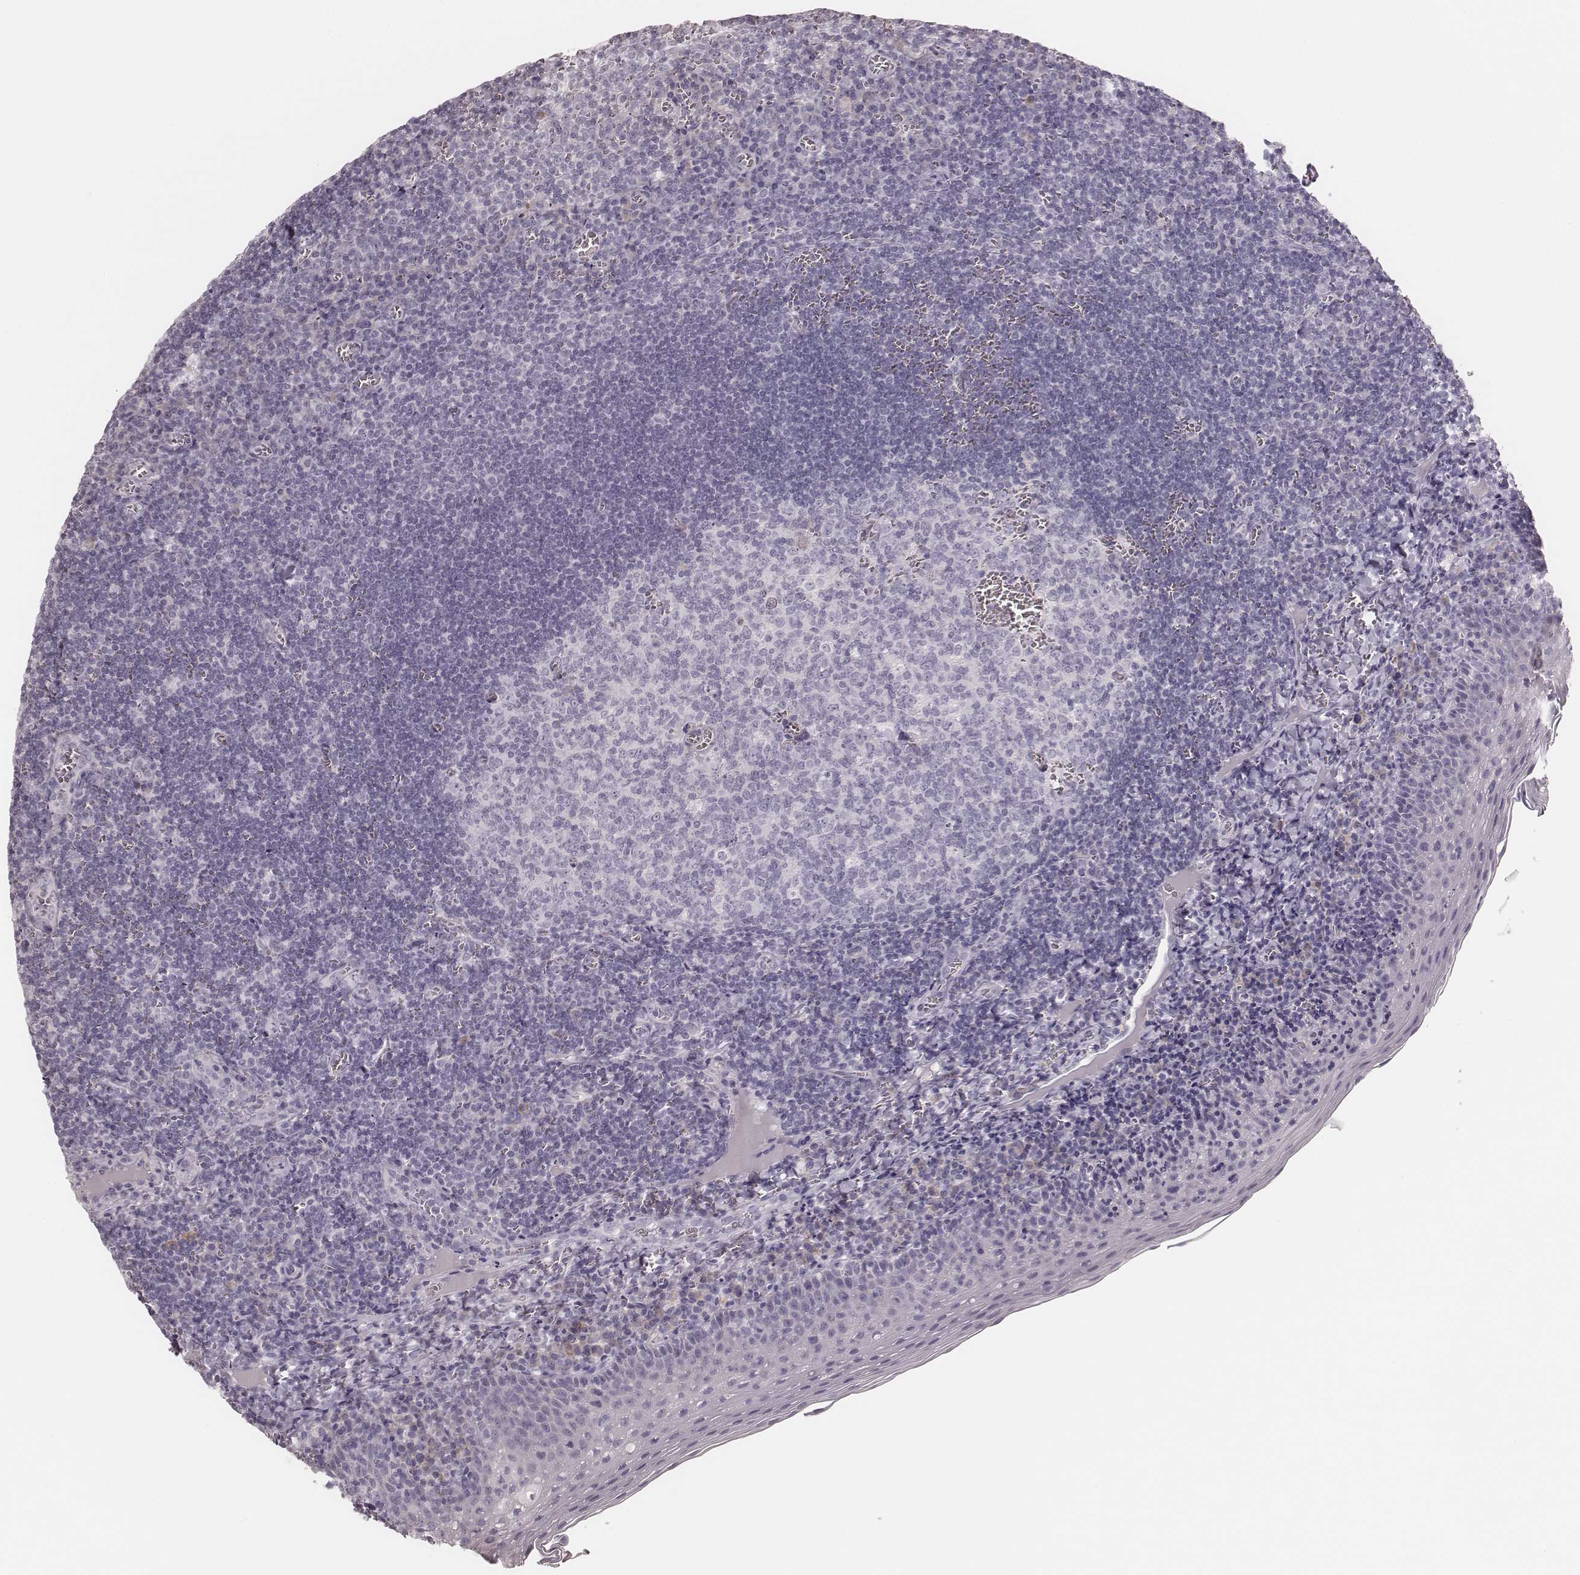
{"staining": {"intensity": "negative", "quantity": "none", "location": "none"}, "tissue": "tonsil", "cell_type": "Germinal center cells", "image_type": "normal", "snomed": [{"axis": "morphology", "description": "Normal tissue, NOS"}, {"axis": "morphology", "description": "Inflammation, NOS"}, {"axis": "topography", "description": "Tonsil"}], "caption": "Germinal center cells are negative for brown protein staining in unremarkable tonsil. (DAB (3,3'-diaminobenzidine) immunohistochemistry visualized using brightfield microscopy, high magnification).", "gene": "KRT82", "patient": {"sex": "female", "age": 31}}